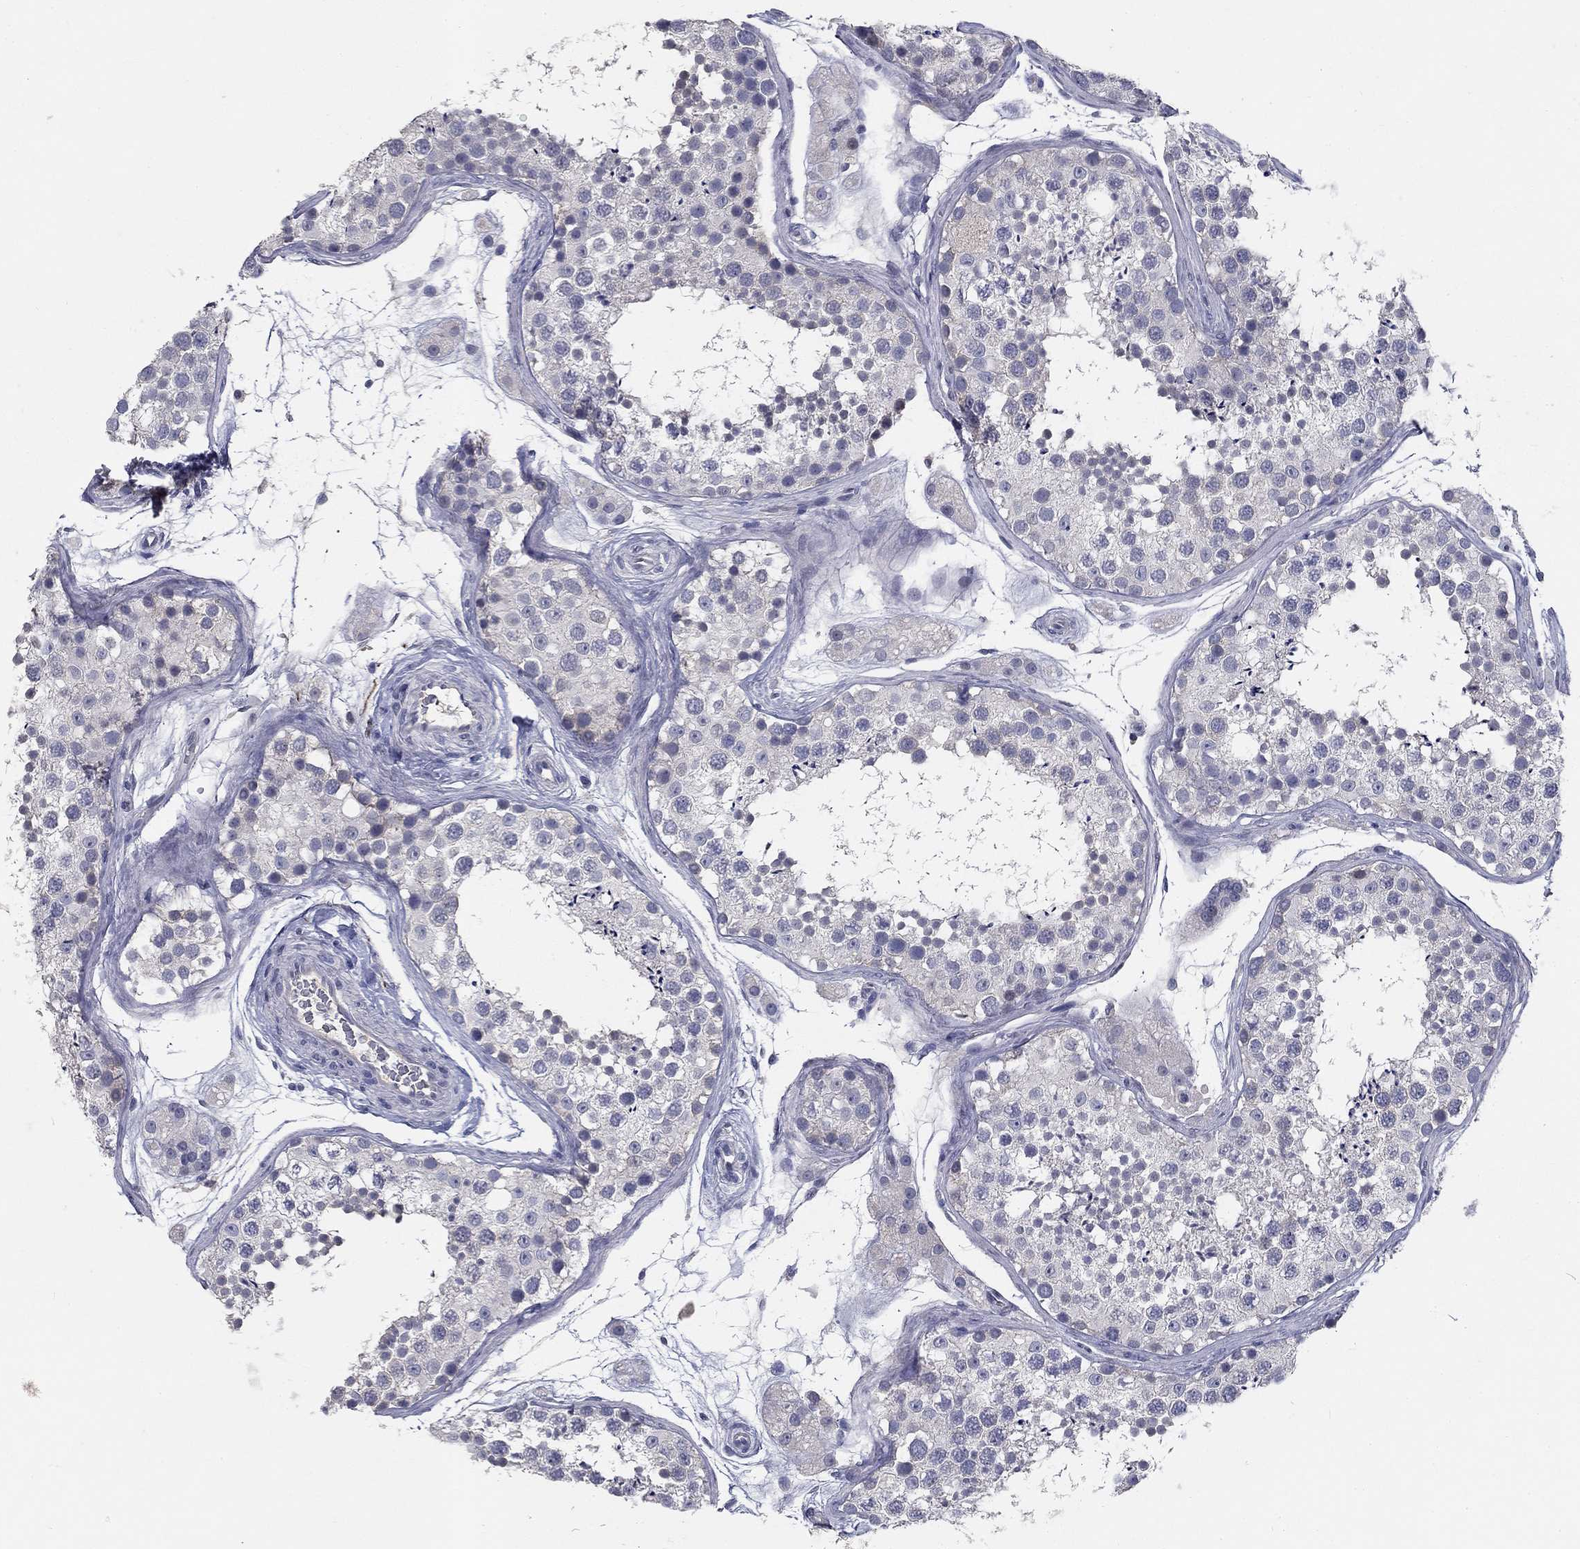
{"staining": {"intensity": "negative", "quantity": "none", "location": "none"}, "tissue": "testis", "cell_type": "Cells in seminiferous ducts", "image_type": "normal", "snomed": [{"axis": "morphology", "description": "Normal tissue, NOS"}, {"axis": "topography", "description": "Testis"}], "caption": "This is a micrograph of immunohistochemistry staining of normal testis, which shows no positivity in cells in seminiferous ducts. (DAB (3,3'-diaminobenzidine) immunohistochemistry visualized using brightfield microscopy, high magnification).", "gene": "CD274", "patient": {"sex": "male", "age": 41}}